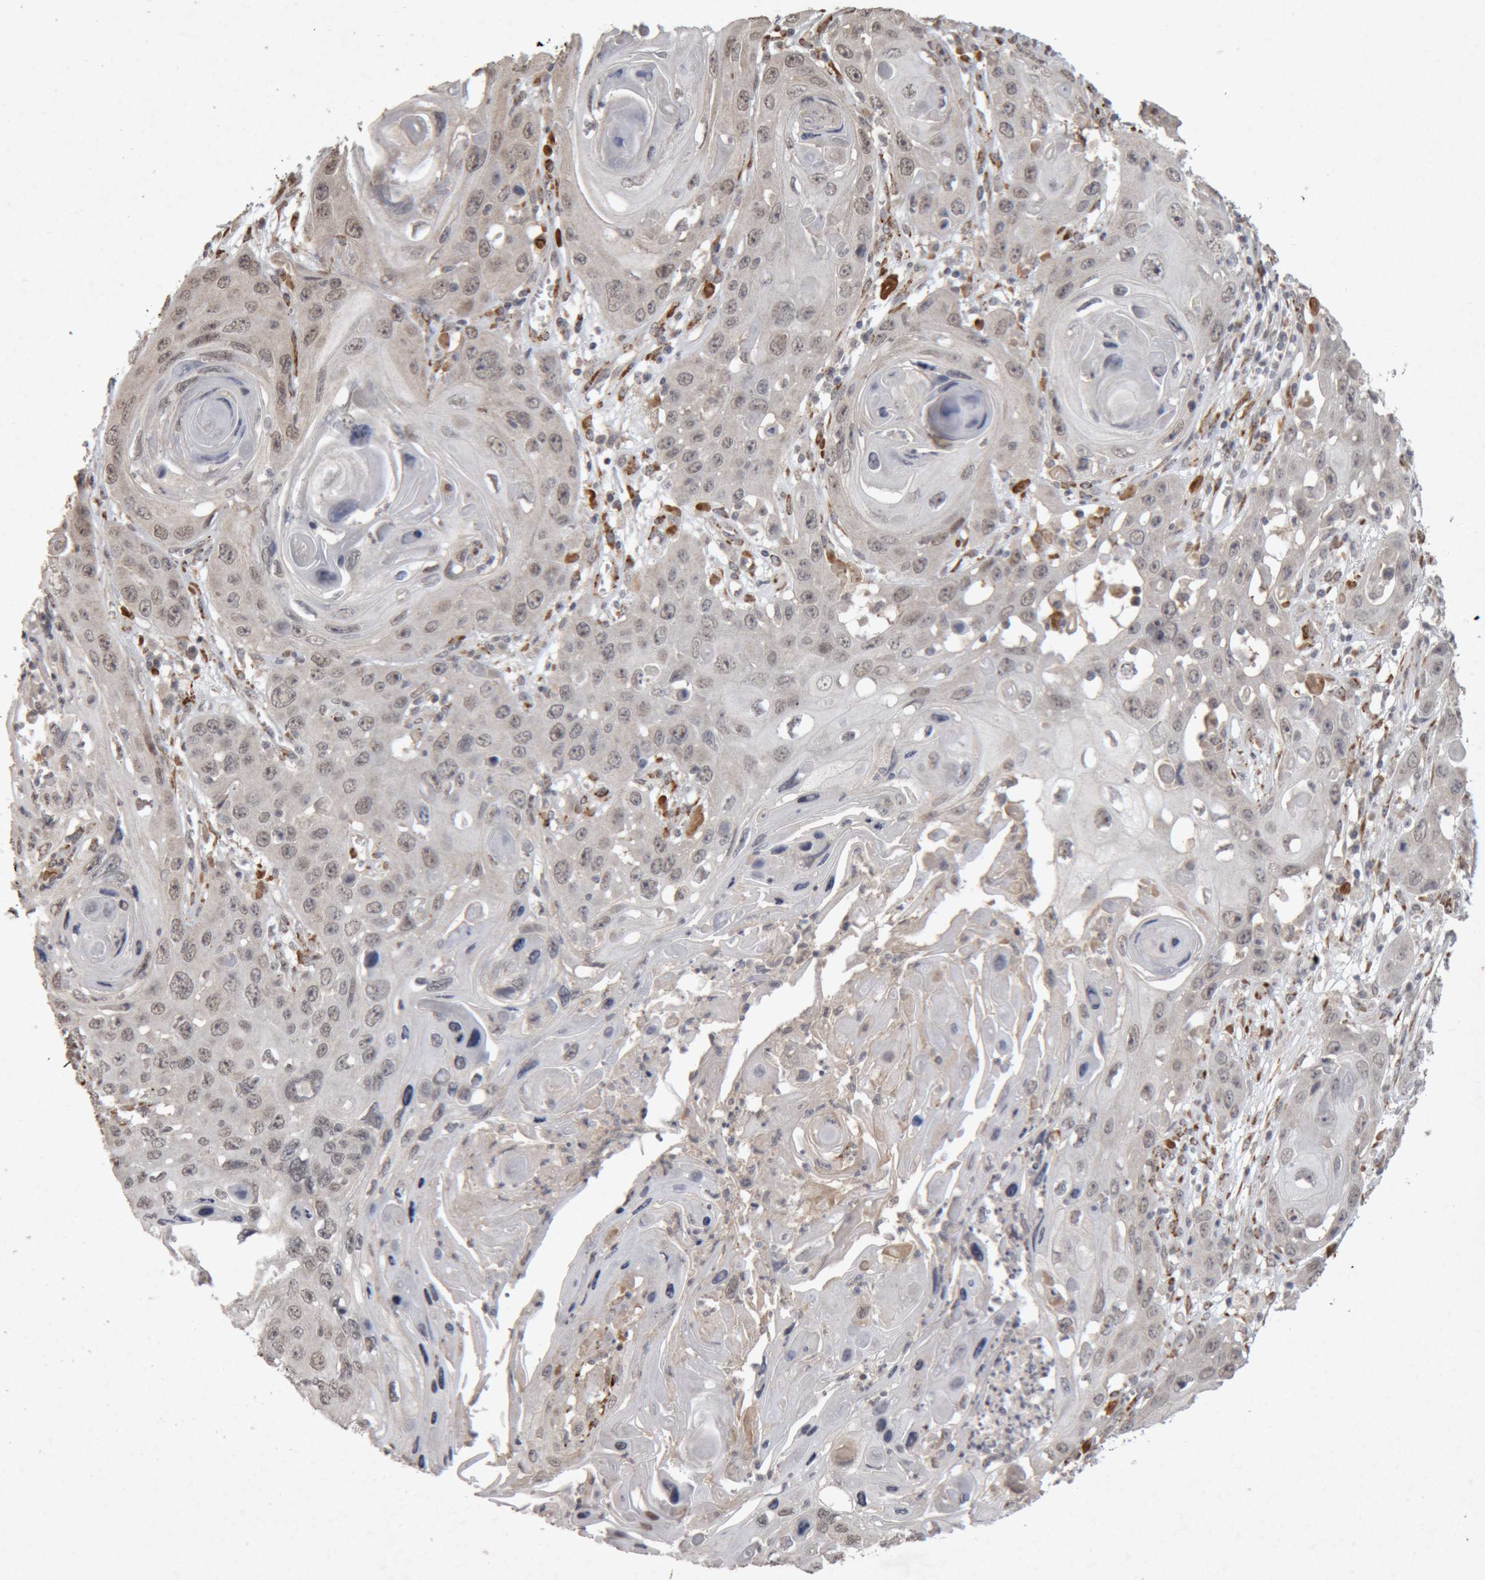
{"staining": {"intensity": "weak", "quantity": "25%-75%", "location": "nuclear"}, "tissue": "skin cancer", "cell_type": "Tumor cells", "image_type": "cancer", "snomed": [{"axis": "morphology", "description": "Squamous cell carcinoma, NOS"}, {"axis": "topography", "description": "Skin"}], "caption": "Protein expression analysis of human squamous cell carcinoma (skin) reveals weak nuclear positivity in about 25%-75% of tumor cells. (Stains: DAB (3,3'-diaminobenzidine) in brown, nuclei in blue, Microscopy: brightfield microscopy at high magnification).", "gene": "MEP1A", "patient": {"sex": "male", "age": 55}}